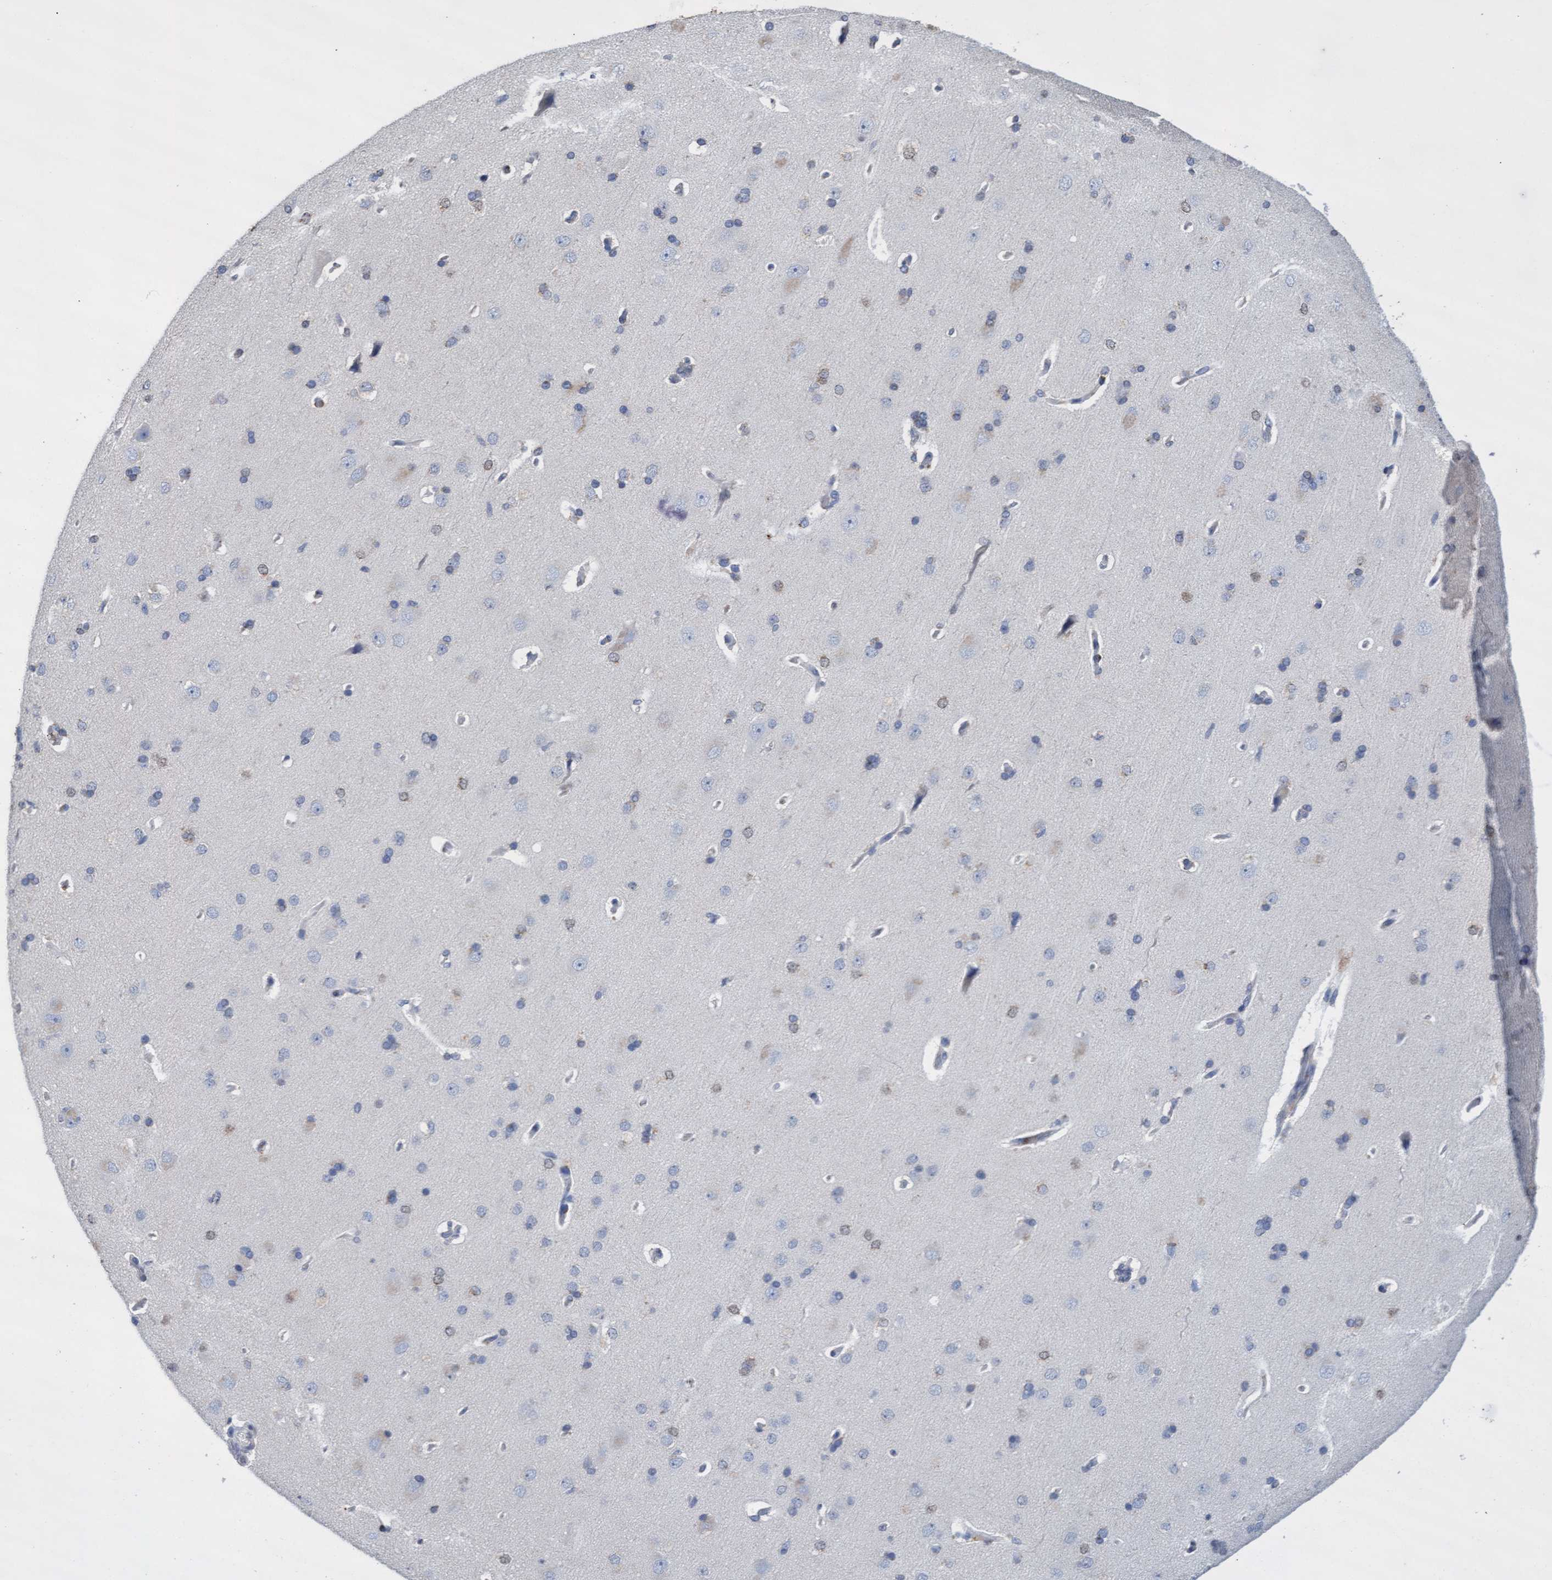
{"staining": {"intensity": "negative", "quantity": "none", "location": "none"}, "tissue": "cerebral cortex", "cell_type": "Endothelial cells", "image_type": "normal", "snomed": [{"axis": "morphology", "description": "Normal tissue, NOS"}, {"axis": "topography", "description": "Cerebral cortex"}], "caption": "A high-resolution photomicrograph shows IHC staining of unremarkable cerebral cortex, which demonstrates no significant staining in endothelial cells. The staining was performed using DAB (3,3'-diaminobenzidine) to visualize the protein expression in brown, while the nuclei were stained in blue with hematoxylin (Magnification: 20x).", "gene": "GPR39", "patient": {"sex": "male", "age": 62}}